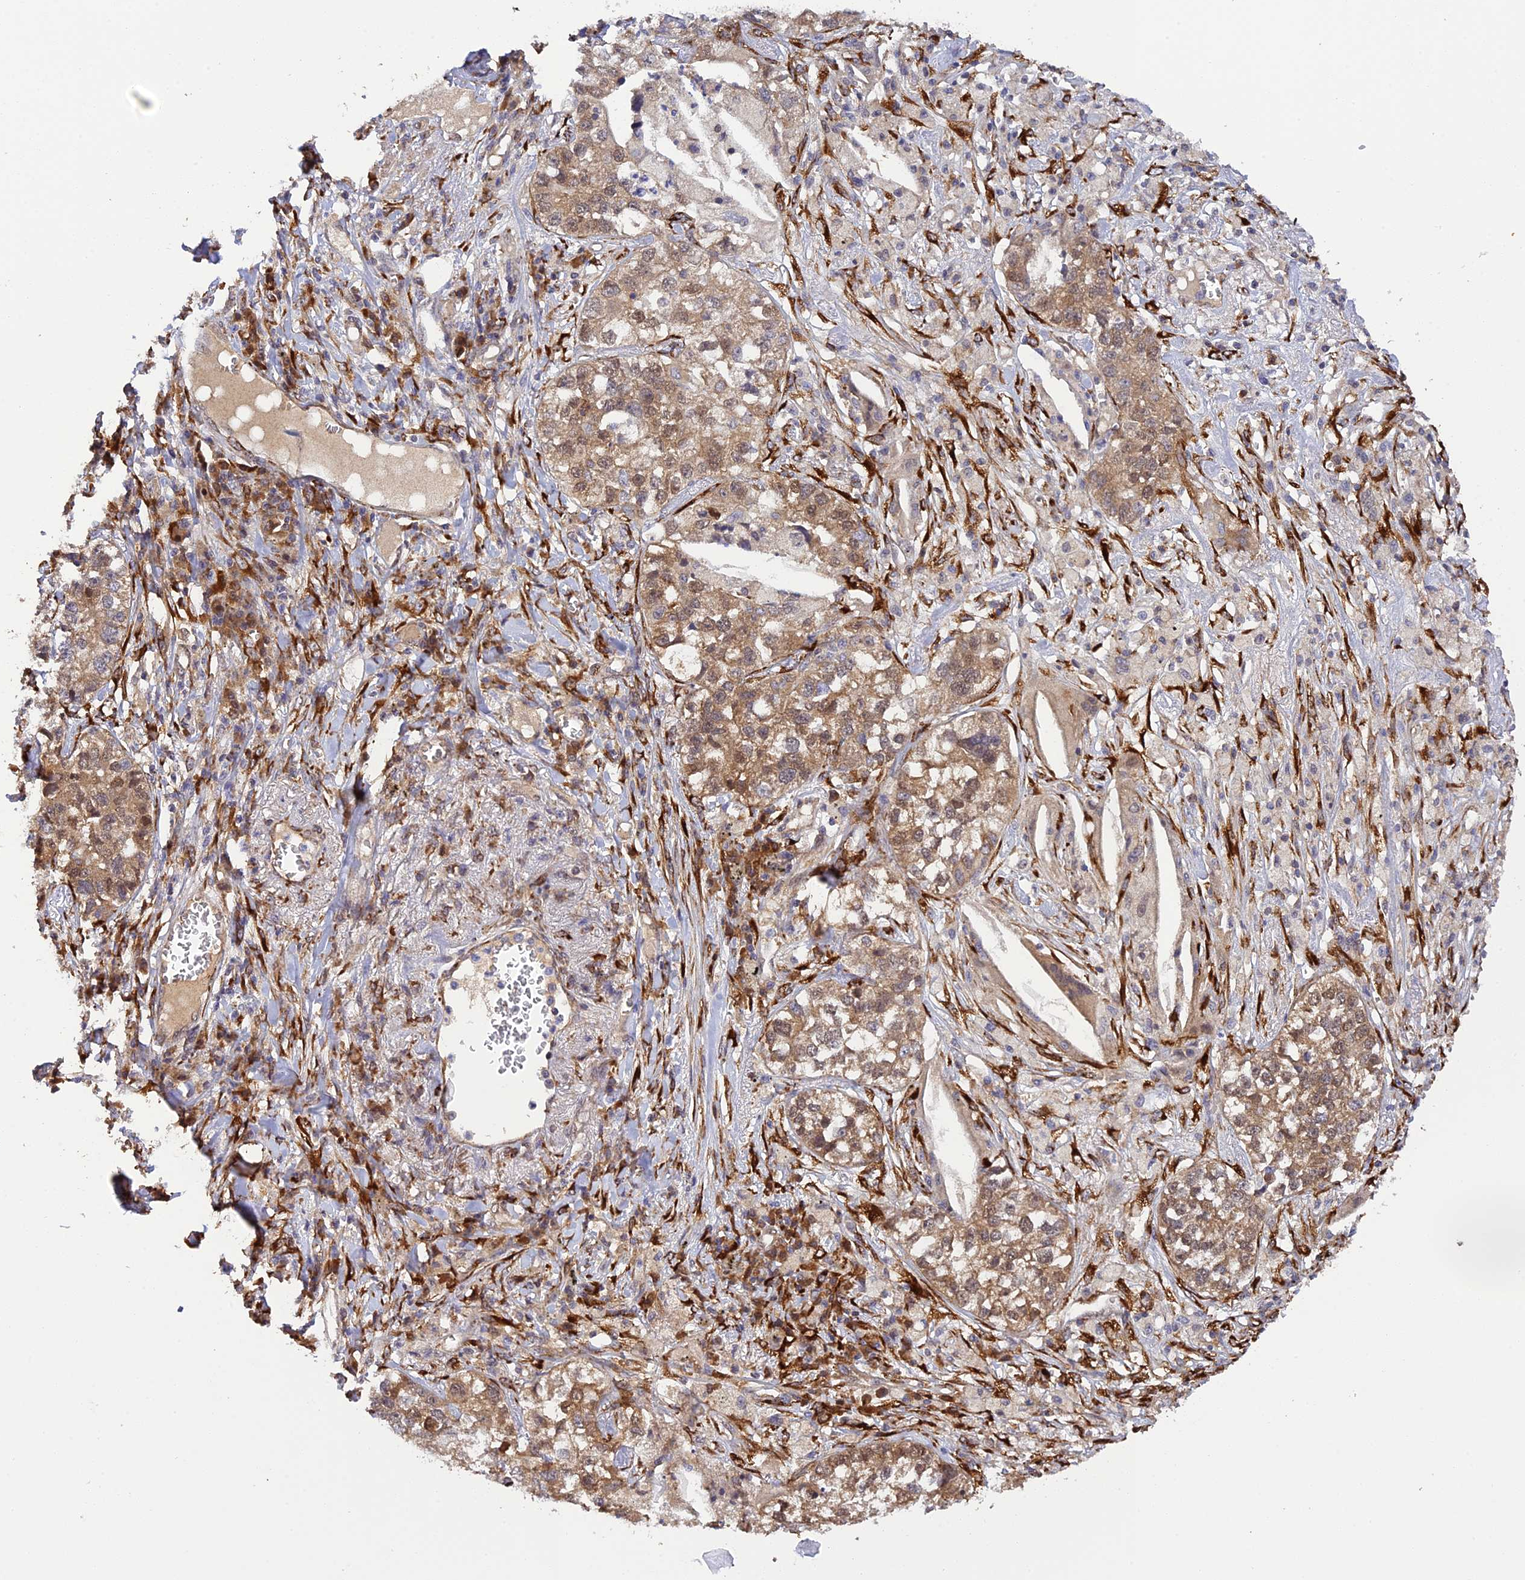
{"staining": {"intensity": "moderate", "quantity": ">75%", "location": "cytoplasmic/membranous,nuclear"}, "tissue": "lung cancer", "cell_type": "Tumor cells", "image_type": "cancer", "snomed": [{"axis": "morphology", "description": "Adenocarcinoma, NOS"}, {"axis": "topography", "description": "Lung"}], "caption": "About >75% of tumor cells in human lung cancer (adenocarcinoma) show moderate cytoplasmic/membranous and nuclear protein expression as visualized by brown immunohistochemical staining.", "gene": "P3H3", "patient": {"sex": "male", "age": 49}}